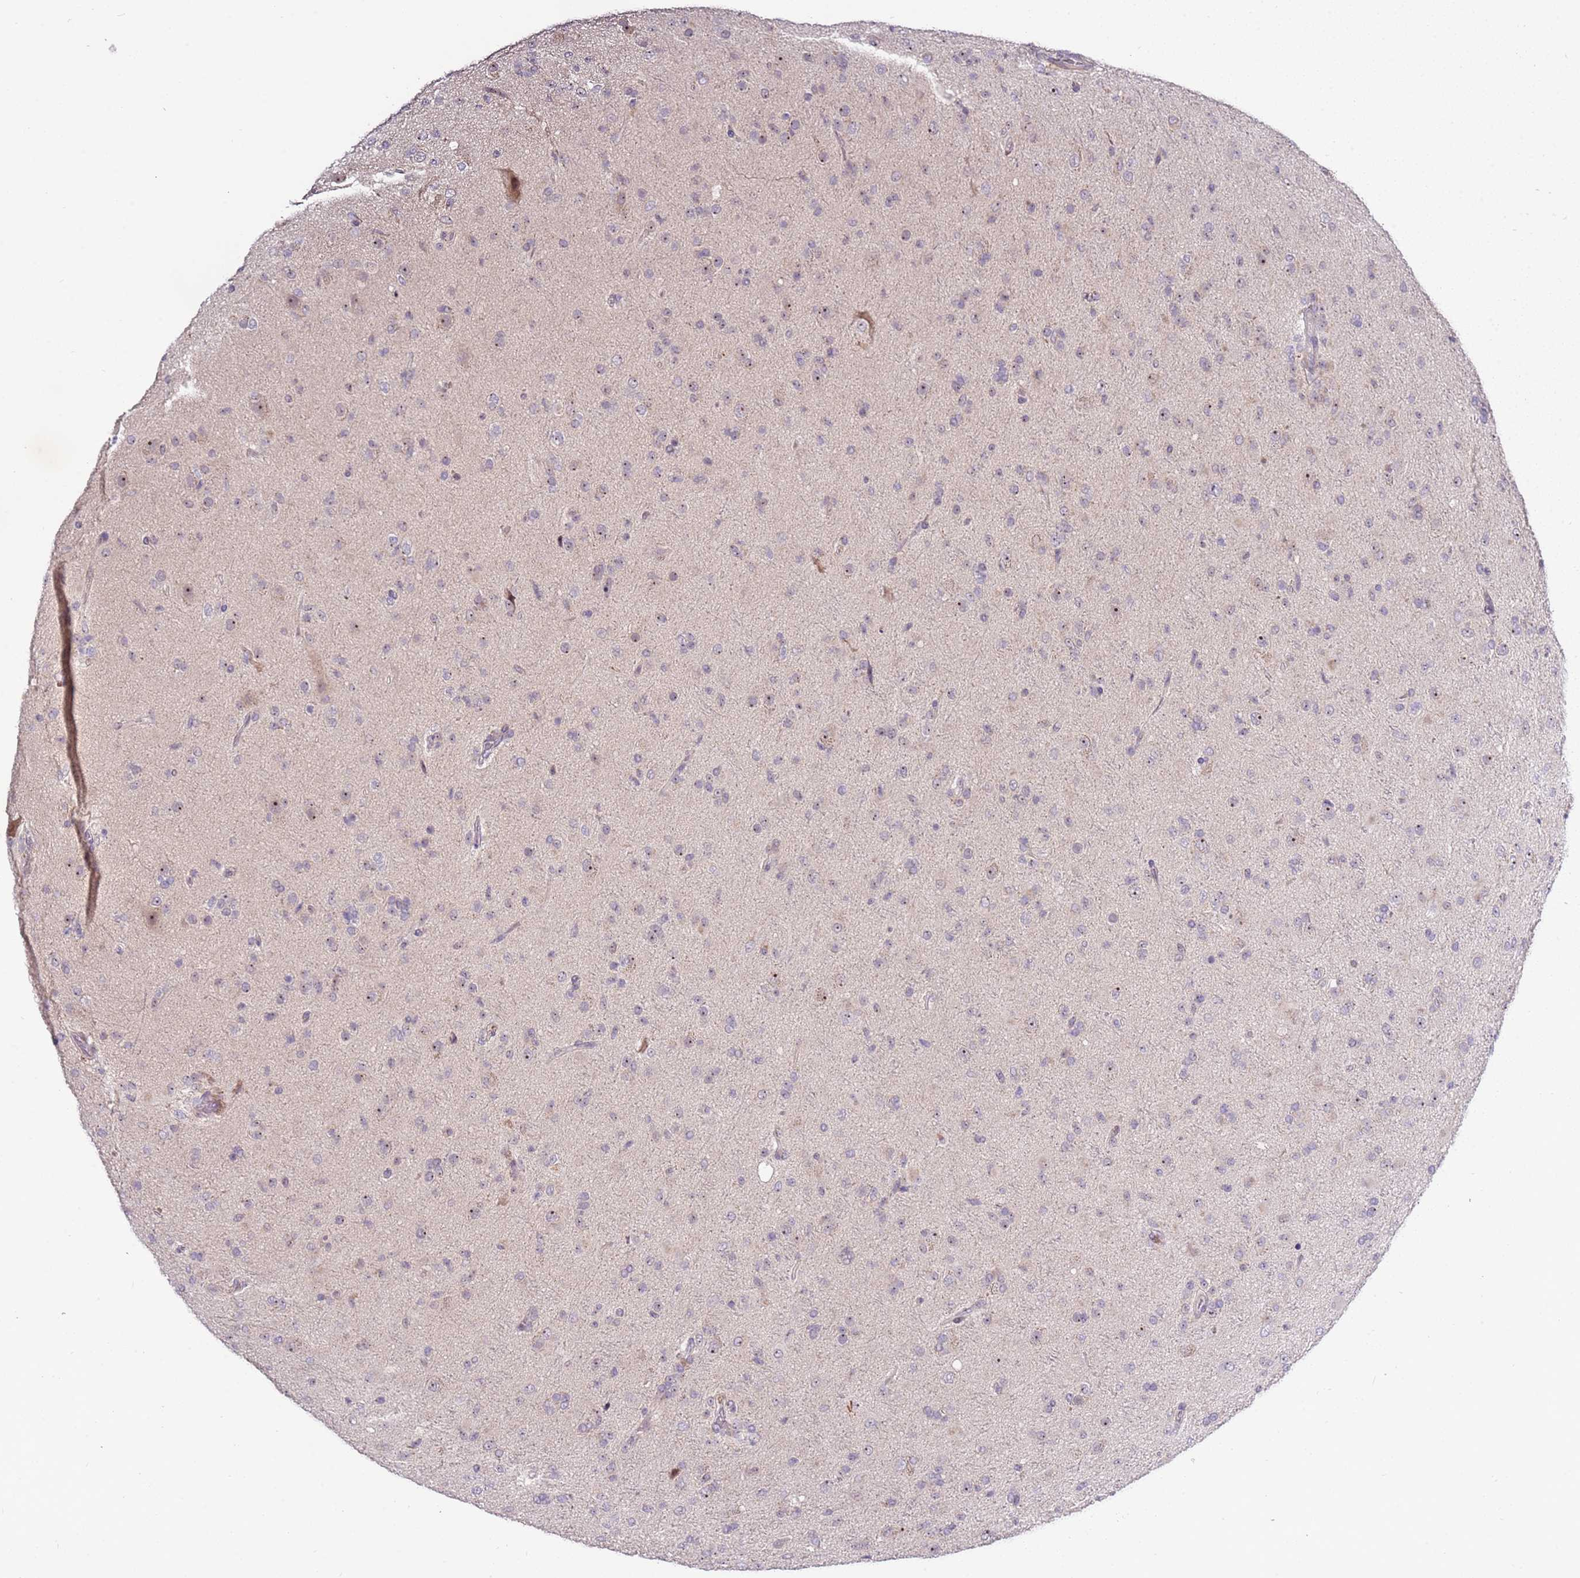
{"staining": {"intensity": "negative", "quantity": "none", "location": "none"}, "tissue": "glioma", "cell_type": "Tumor cells", "image_type": "cancer", "snomed": [{"axis": "morphology", "description": "Glioma, malignant, Low grade"}, {"axis": "topography", "description": "Brain"}], "caption": "Immunohistochemical staining of human glioma exhibits no significant staining in tumor cells. Brightfield microscopy of immunohistochemistry stained with DAB (brown) and hematoxylin (blue), captured at high magnification.", "gene": "UCMA", "patient": {"sex": "male", "age": 65}}